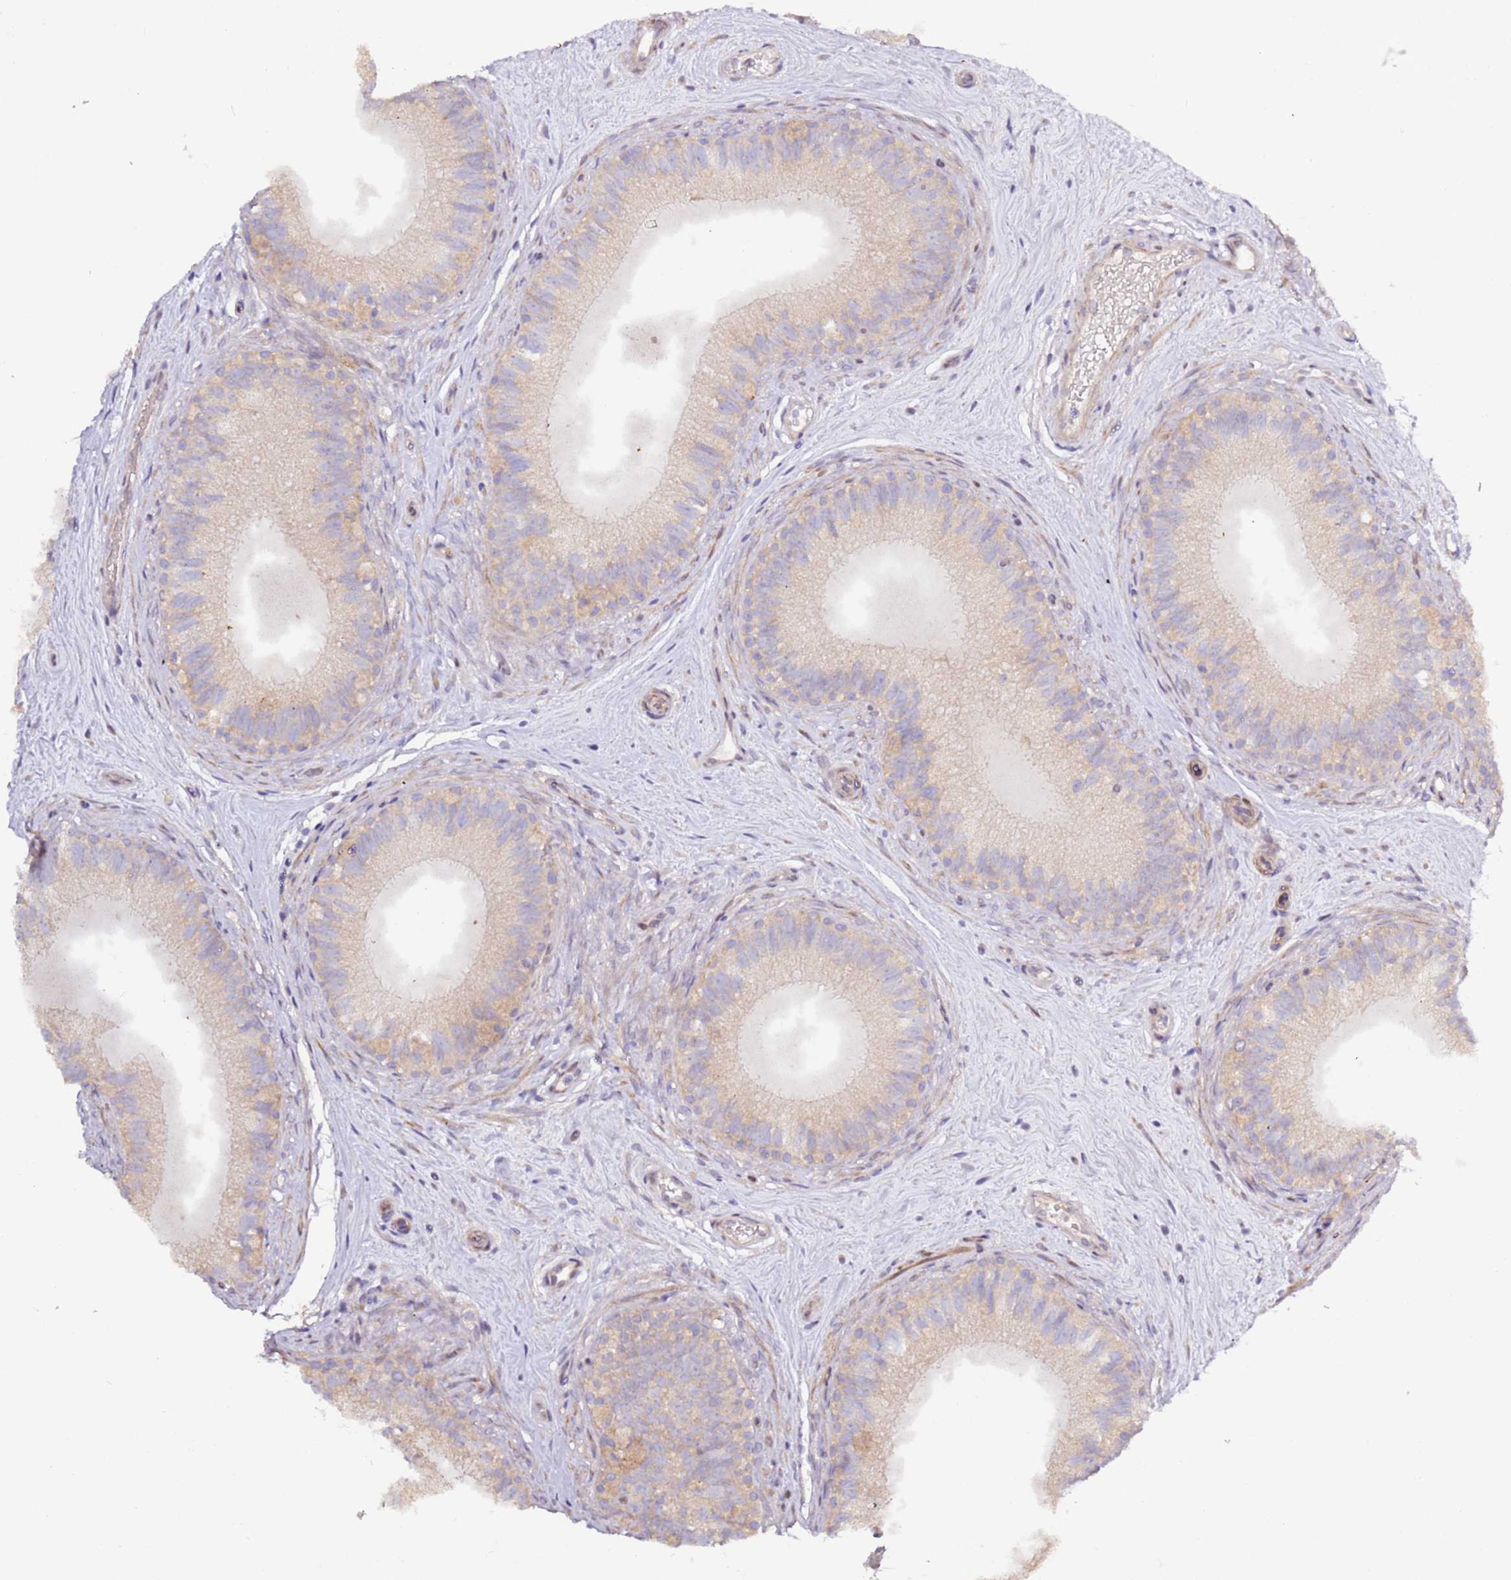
{"staining": {"intensity": "moderate", "quantity": "25%-75%", "location": "cytoplasmic/membranous"}, "tissue": "epididymis", "cell_type": "Glandular cells", "image_type": "normal", "snomed": [{"axis": "morphology", "description": "Normal tissue, NOS"}, {"axis": "topography", "description": "Epididymis"}], "caption": "A brown stain shows moderate cytoplasmic/membranous expression of a protein in glandular cells of unremarkable epididymis. Nuclei are stained in blue.", "gene": "HSD17B7", "patient": {"sex": "male", "age": 71}}